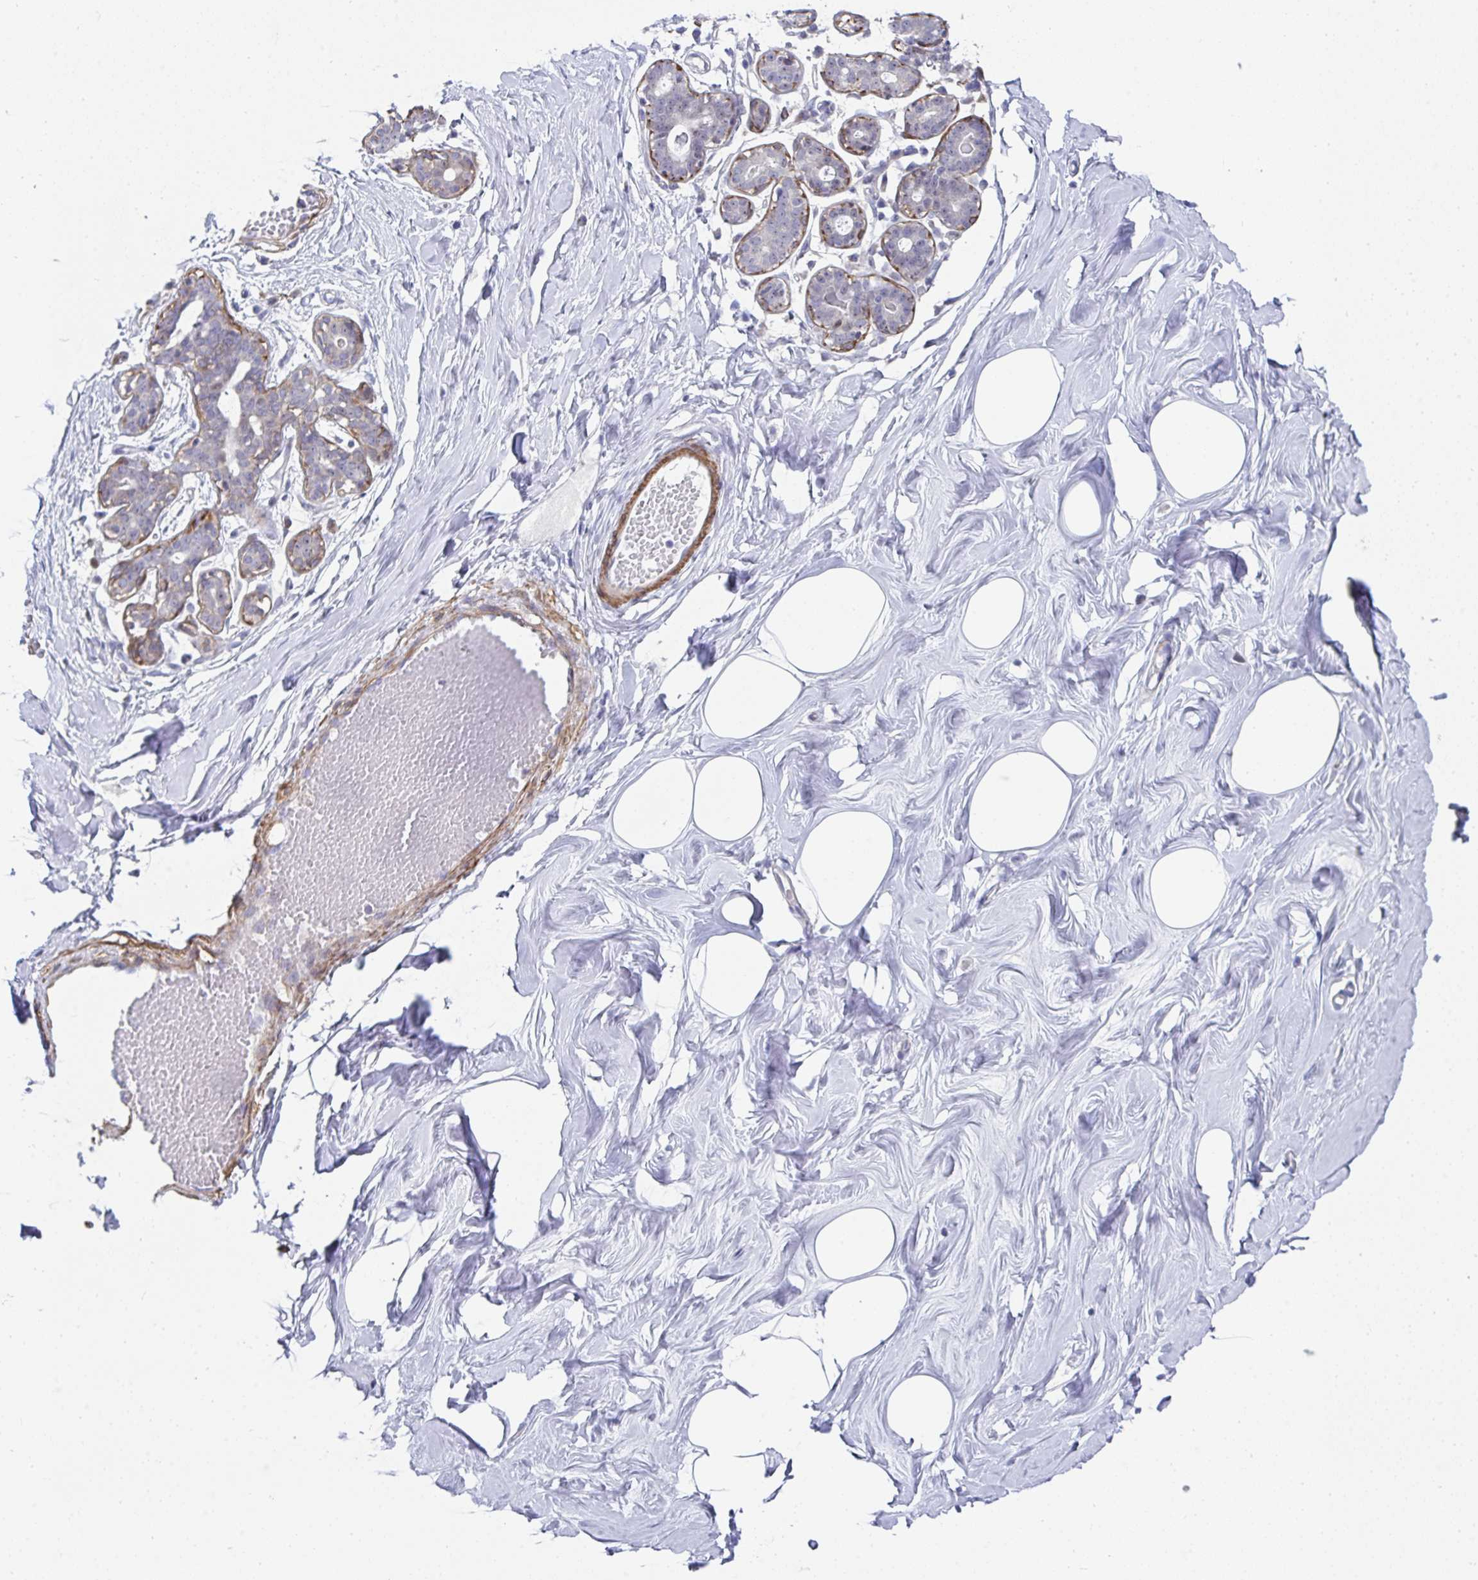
{"staining": {"intensity": "negative", "quantity": "none", "location": "none"}, "tissue": "breast", "cell_type": "Adipocytes", "image_type": "normal", "snomed": [{"axis": "morphology", "description": "Normal tissue, NOS"}, {"axis": "topography", "description": "Breast"}], "caption": "Immunohistochemical staining of benign human breast demonstrates no significant positivity in adipocytes.", "gene": "FBXL13", "patient": {"sex": "female", "age": 27}}